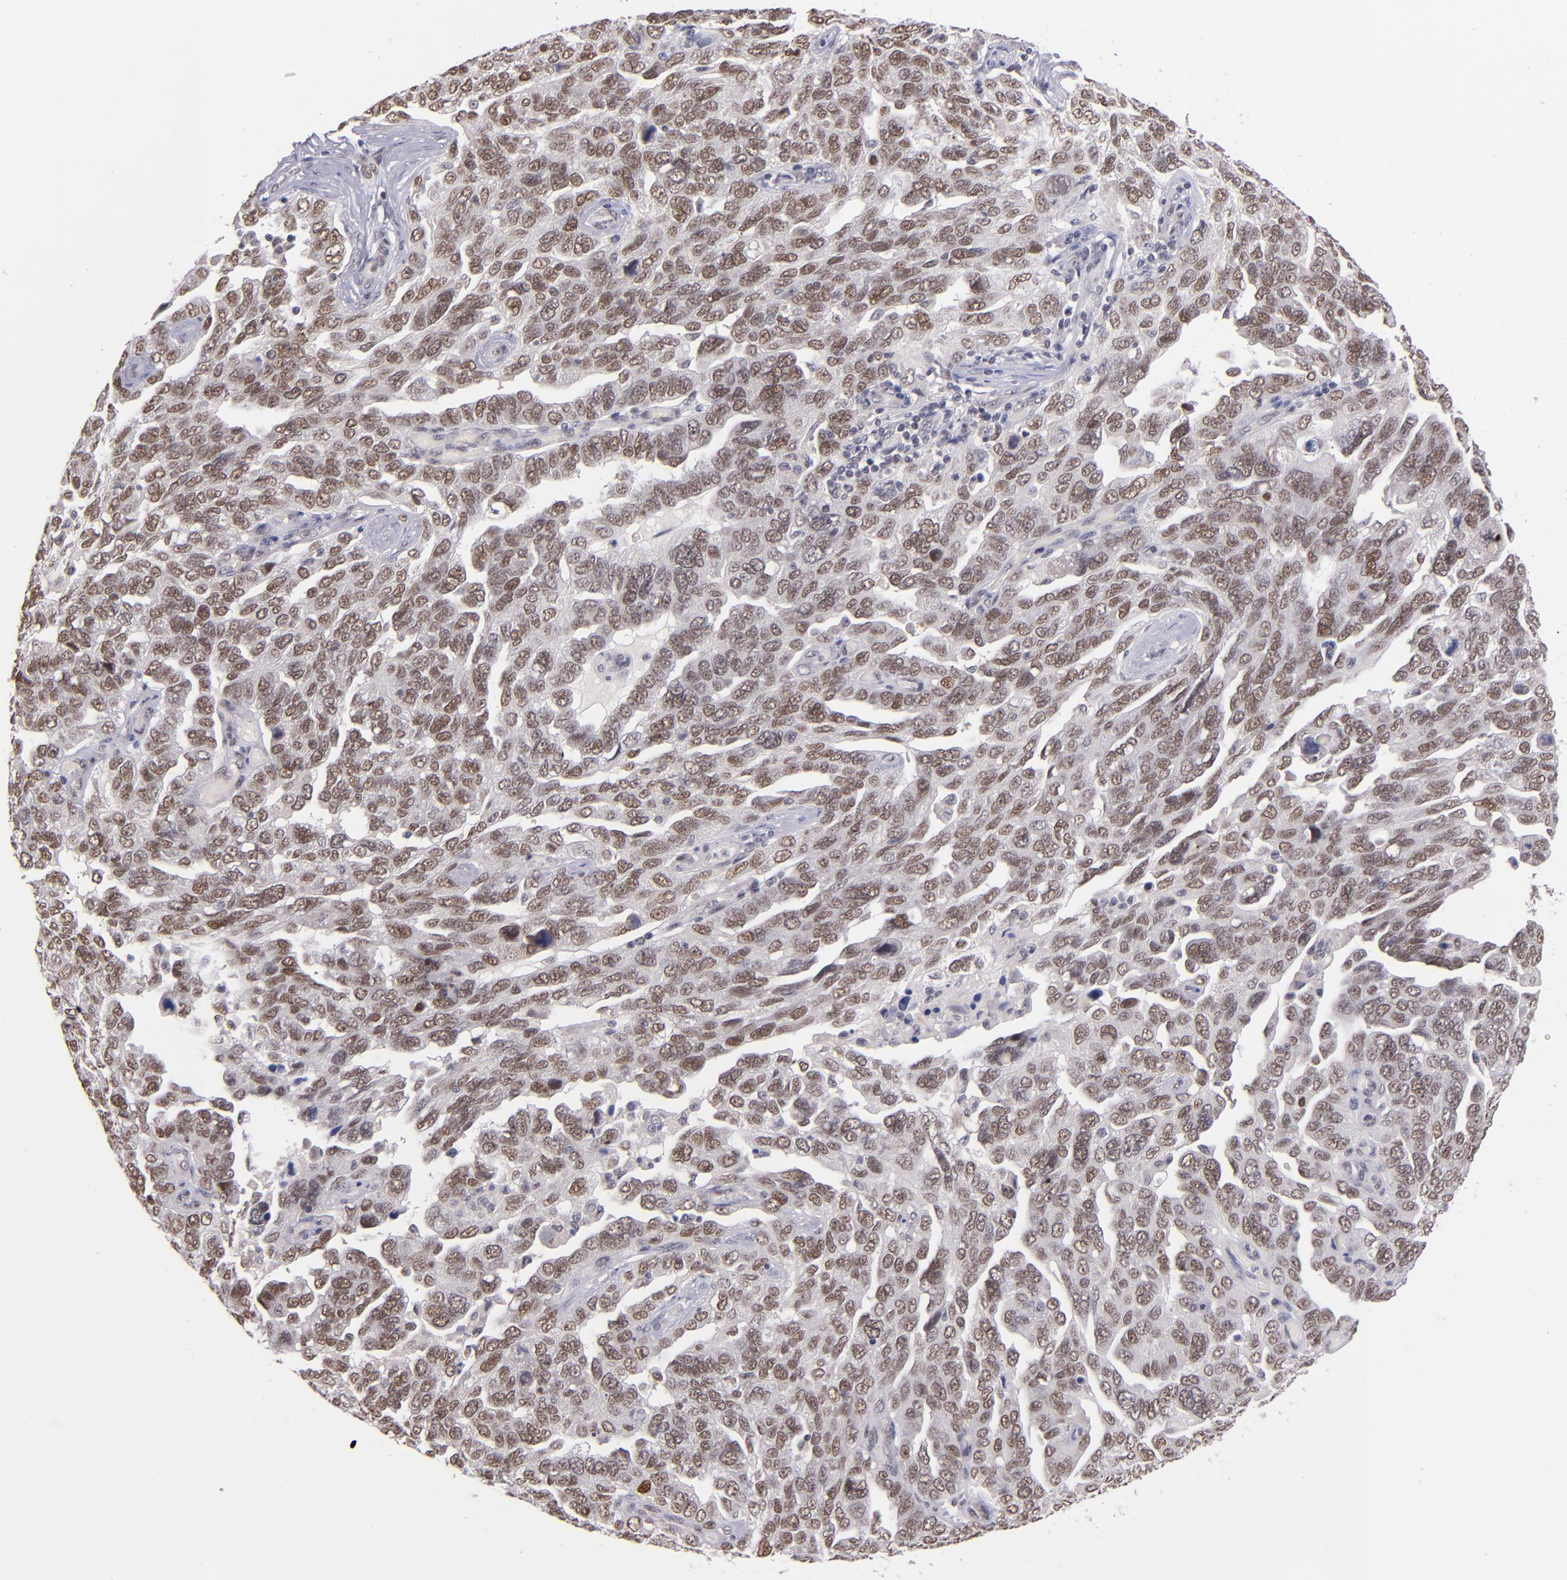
{"staining": {"intensity": "moderate", "quantity": ">75%", "location": "nuclear"}, "tissue": "ovarian cancer", "cell_type": "Tumor cells", "image_type": "cancer", "snomed": [{"axis": "morphology", "description": "Cystadenocarcinoma, serous, NOS"}, {"axis": "topography", "description": "Ovary"}], "caption": "This photomicrograph exhibits immunohistochemistry (IHC) staining of human ovarian serous cystadenocarcinoma, with medium moderate nuclear staining in about >75% of tumor cells.", "gene": "ZNF148", "patient": {"sex": "female", "age": 64}}